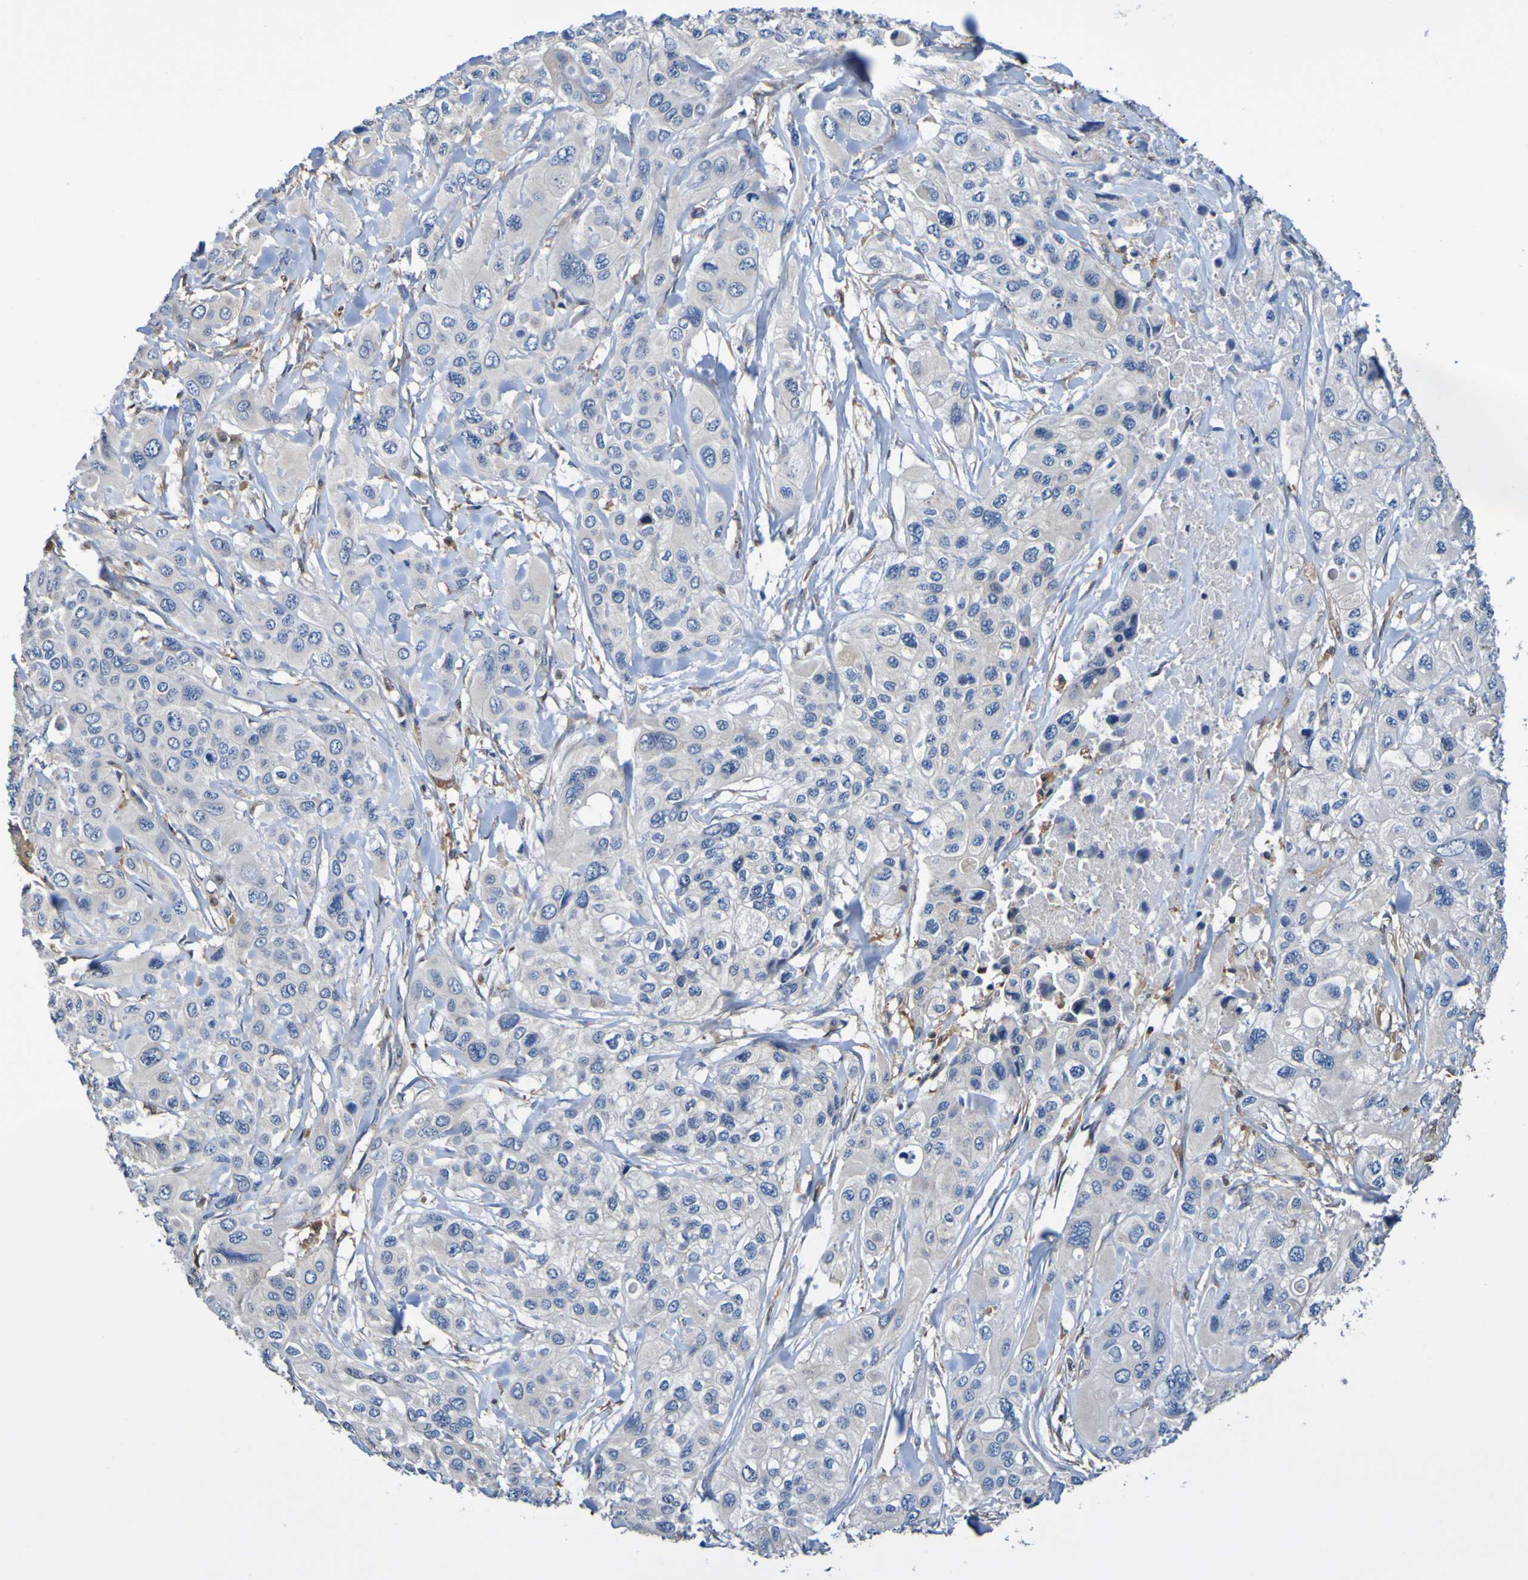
{"staining": {"intensity": "moderate", "quantity": ">75%", "location": "cytoplasmic/membranous"}, "tissue": "pancreatic cancer", "cell_type": "Tumor cells", "image_type": "cancer", "snomed": [{"axis": "morphology", "description": "Adenocarcinoma, NOS"}, {"axis": "topography", "description": "Pancreas"}], "caption": "IHC of pancreatic adenocarcinoma demonstrates medium levels of moderate cytoplasmic/membranous expression in approximately >75% of tumor cells.", "gene": "METAP2", "patient": {"sex": "male", "age": 73}}